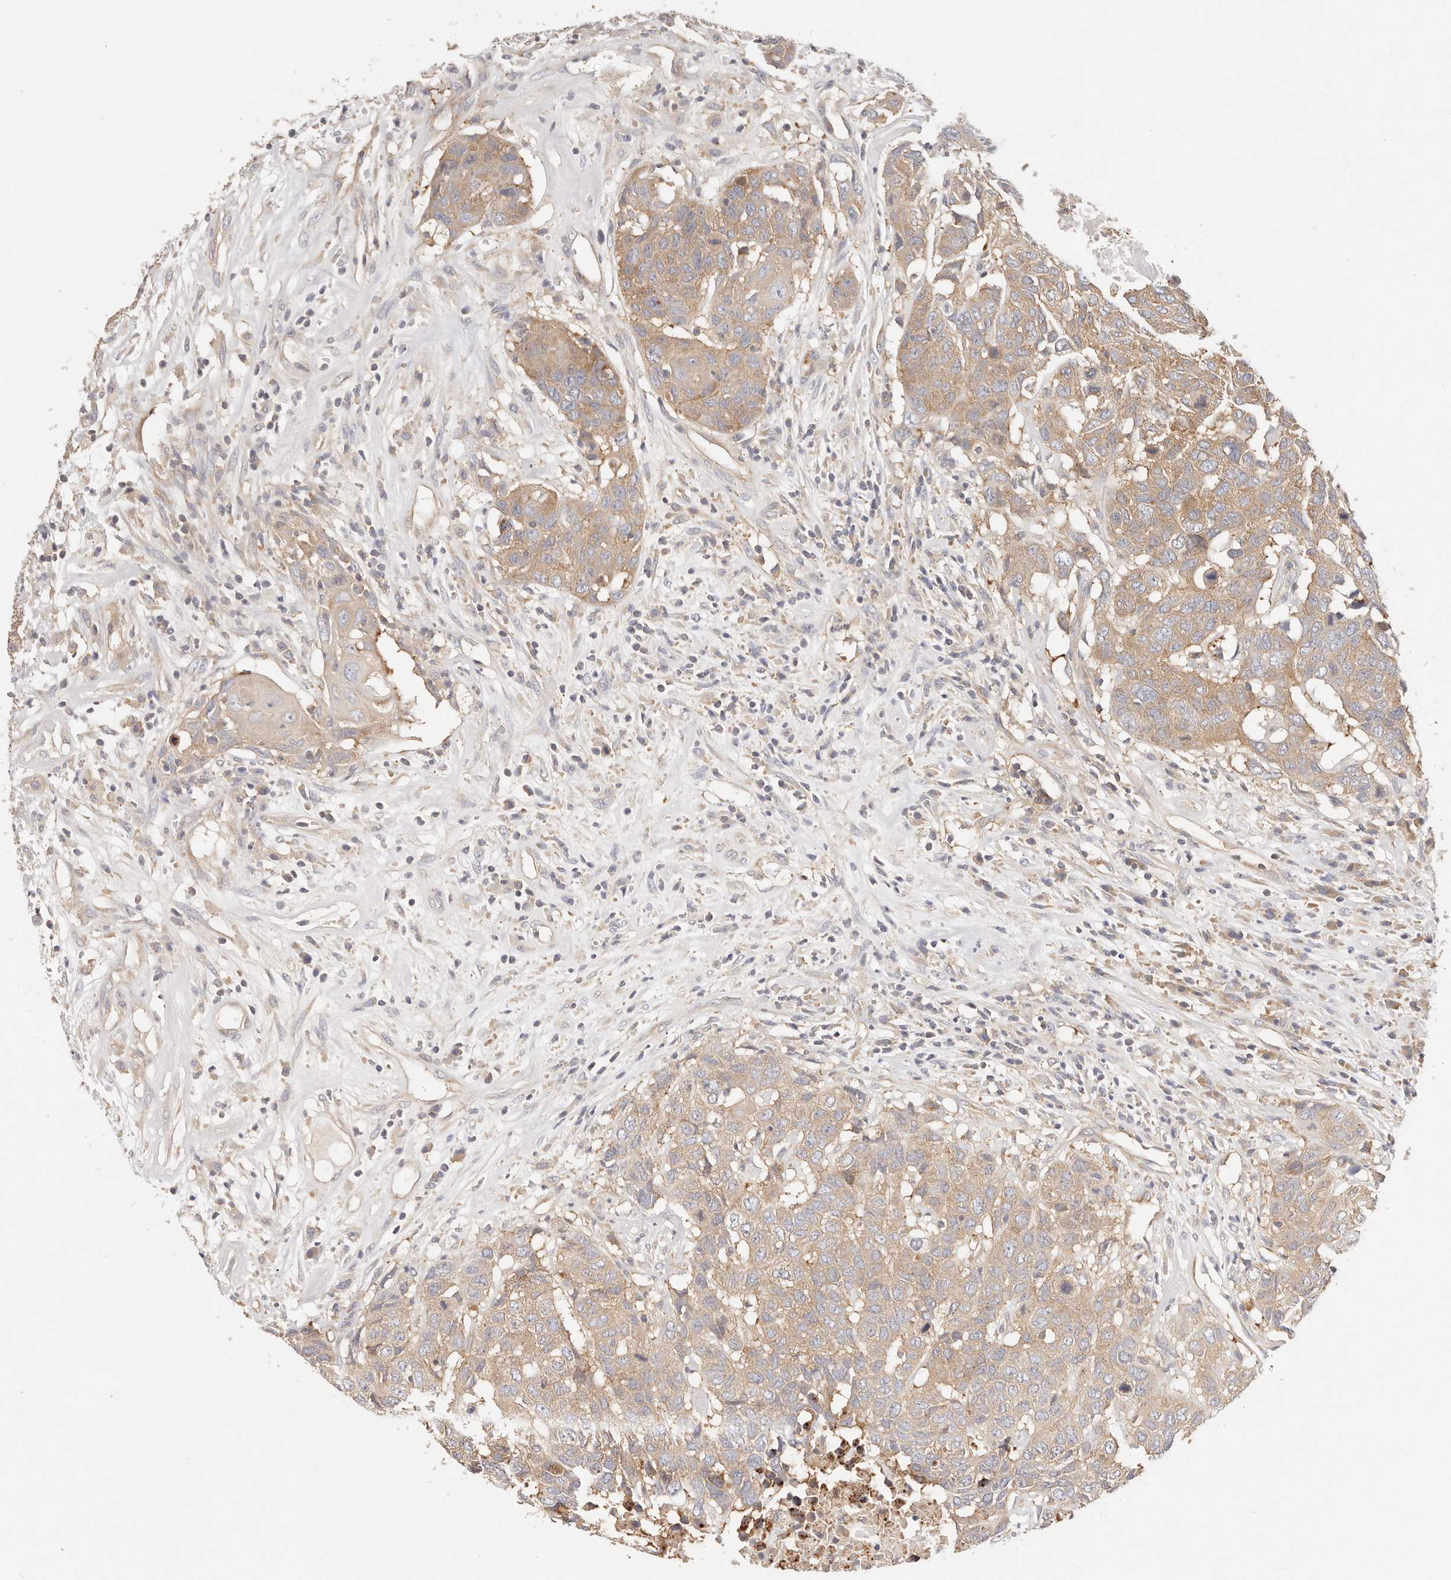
{"staining": {"intensity": "weak", "quantity": ">75%", "location": "cytoplasmic/membranous"}, "tissue": "head and neck cancer", "cell_type": "Tumor cells", "image_type": "cancer", "snomed": [{"axis": "morphology", "description": "Squamous cell carcinoma, NOS"}, {"axis": "topography", "description": "Head-Neck"}], "caption": "There is low levels of weak cytoplasmic/membranous staining in tumor cells of head and neck cancer (squamous cell carcinoma), as demonstrated by immunohistochemical staining (brown color).", "gene": "KCMF1", "patient": {"sex": "male", "age": 66}}